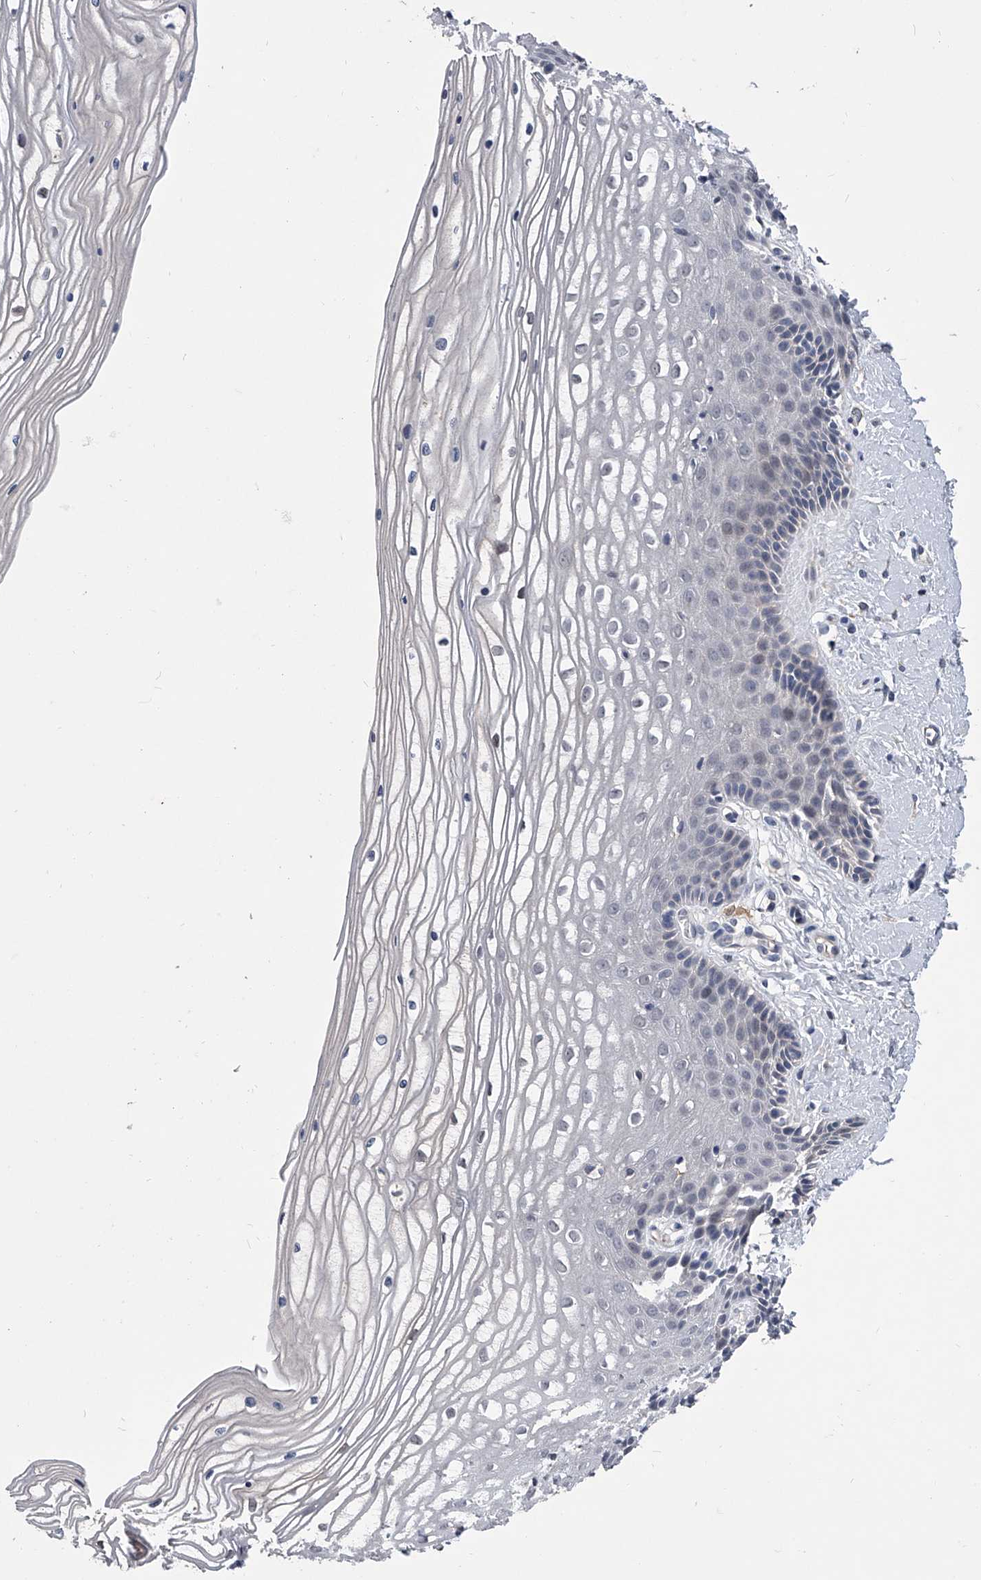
{"staining": {"intensity": "negative", "quantity": "none", "location": "none"}, "tissue": "vagina", "cell_type": "Squamous epithelial cells", "image_type": "normal", "snomed": [{"axis": "morphology", "description": "Normal tissue, NOS"}, {"axis": "topography", "description": "Vagina"}, {"axis": "topography", "description": "Cervix"}], "caption": "Vagina stained for a protein using immunohistochemistry (IHC) reveals no positivity squamous epithelial cells.", "gene": "MAP4K3", "patient": {"sex": "female", "age": 40}}